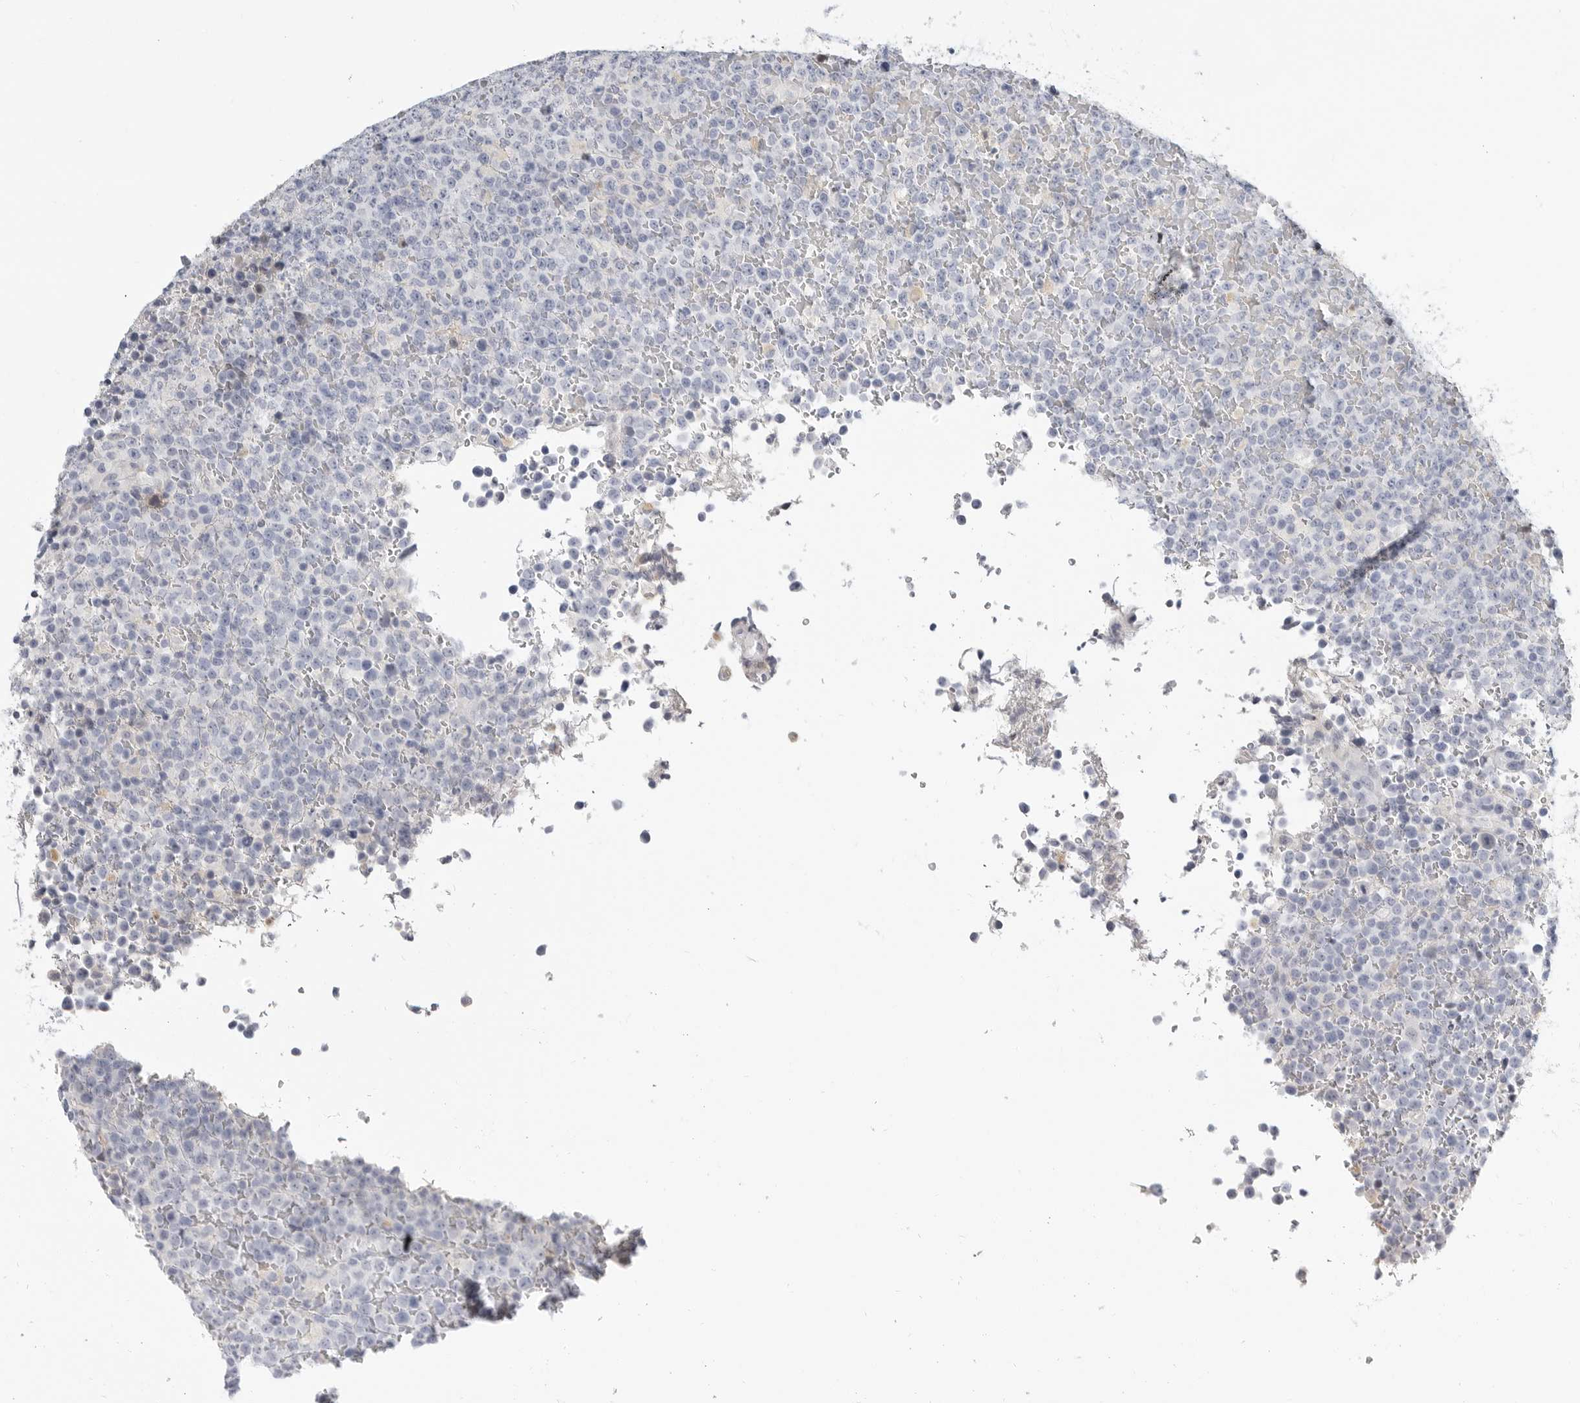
{"staining": {"intensity": "negative", "quantity": "none", "location": "none"}, "tissue": "lymphoma", "cell_type": "Tumor cells", "image_type": "cancer", "snomed": [{"axis": "morphology", "description": "Malignant lymphoma, non-Hodgkin's type, High grade"}, {"axis": "topography", "description": "Lymph node"}], "caption": "An immunohistochemistry (IHC) photomicrograph of malignant lymphoma, non-Hodgkin's type (high-grade) is shown. There is no staining in tumor cells of malignant lymphoma, non-Hodgkin's type (high-grade).", "gene": "PLN", "patient": {"sex": "male", "age": 13}}